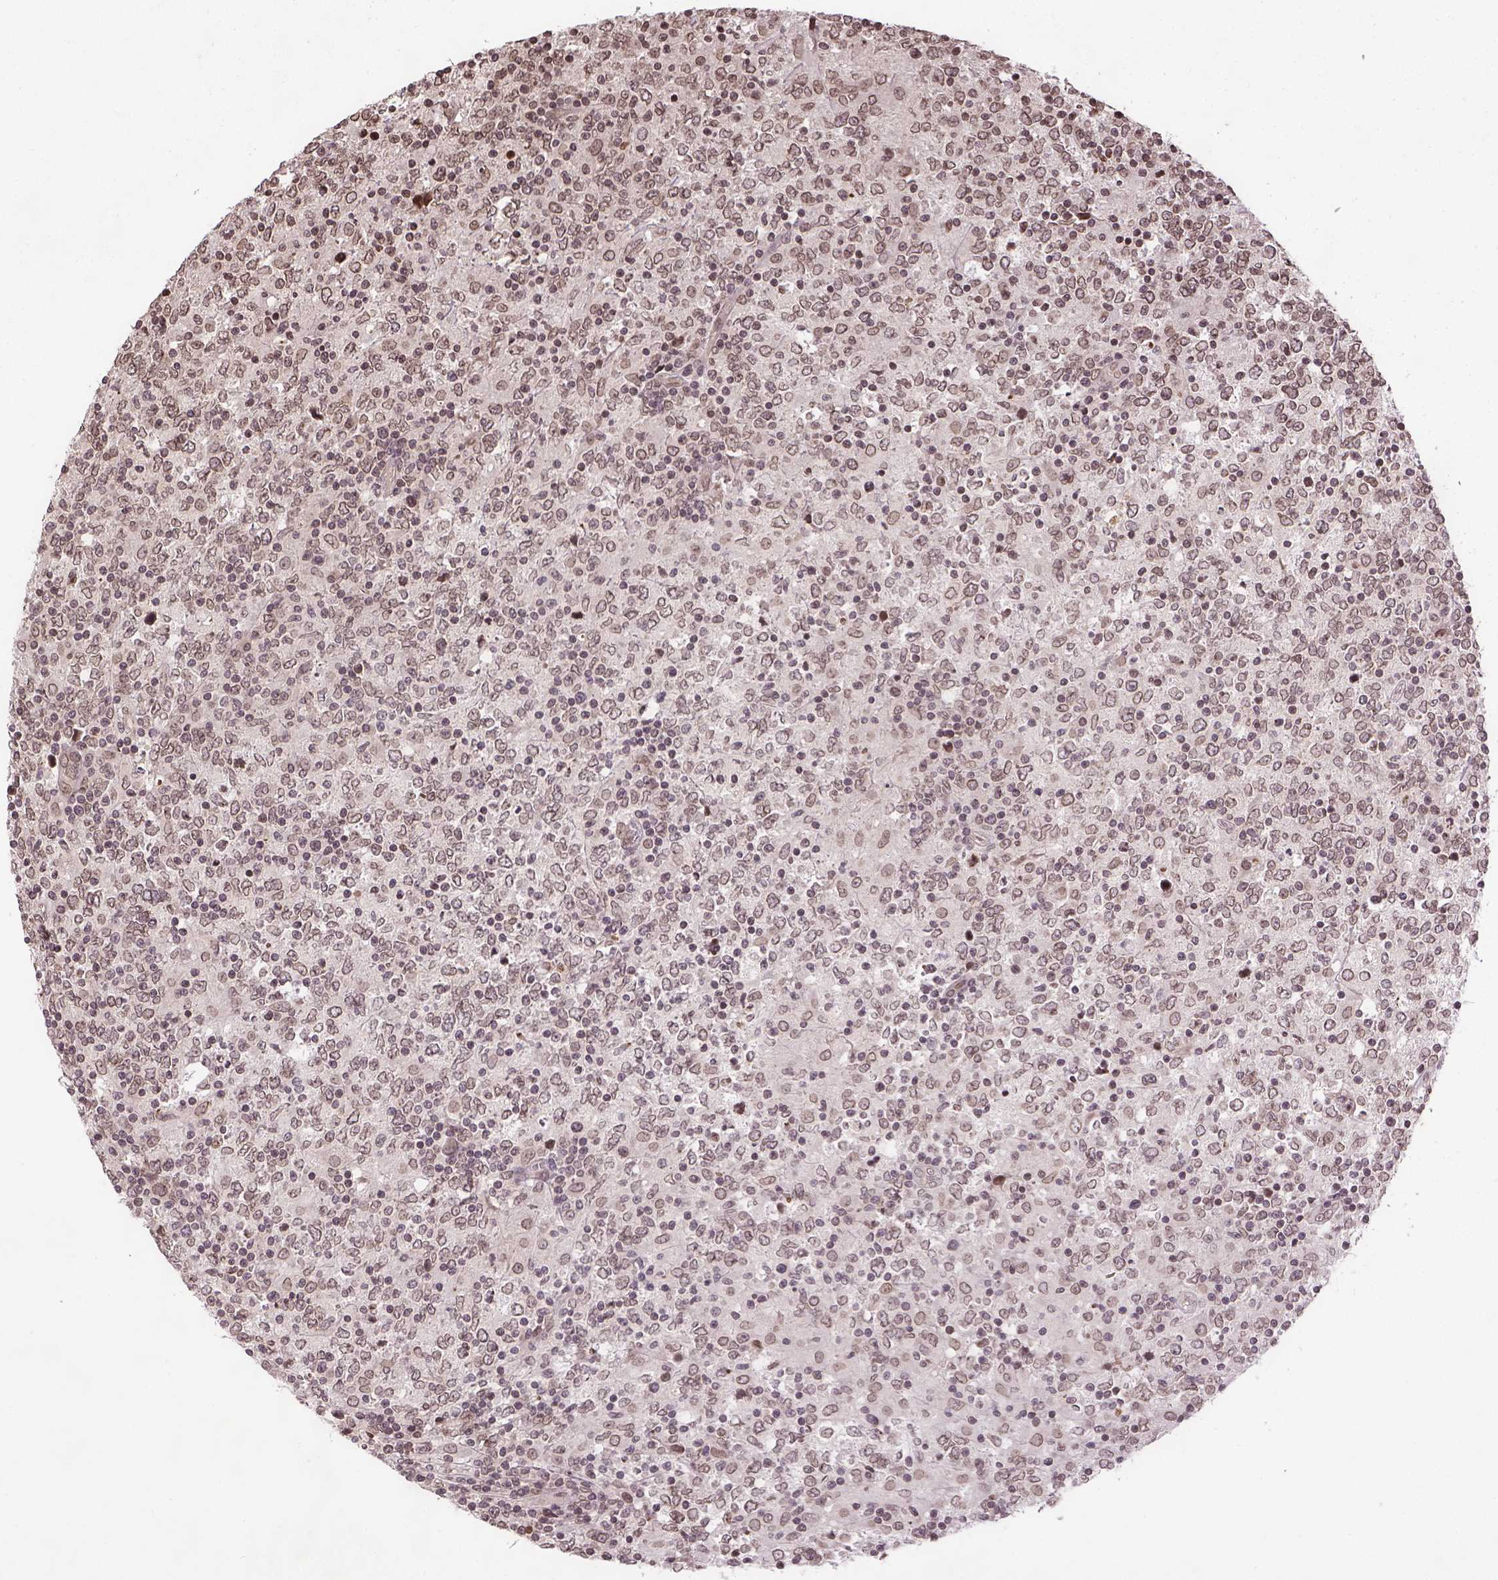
{"staining": {"intensity": "moderate", "quantity": ">75%", "location": "nuclear"}, "tissue": "lymphoma", "cell_type": "Tumor cells", "image_type": "cancer", "snomed": [{"axis": "morphology", "description": "Malignant lymphoma, non-Hodgkin's type, High grade"}, {"axis": "topography", "description": "Lymph node"}], "caption": "Immunohistochemical staining of lymphoma displays medium levels of moderate nuclear protein expression in about >75% of tumor cells. Using DAB (3,3'-diaminobenzidine) (brown) and hematoxylin (blue) stains, captured at high magnification using brightfield microscopy.", "gene": "BANF1", "patient": {"sex": "female", "age": 84}}